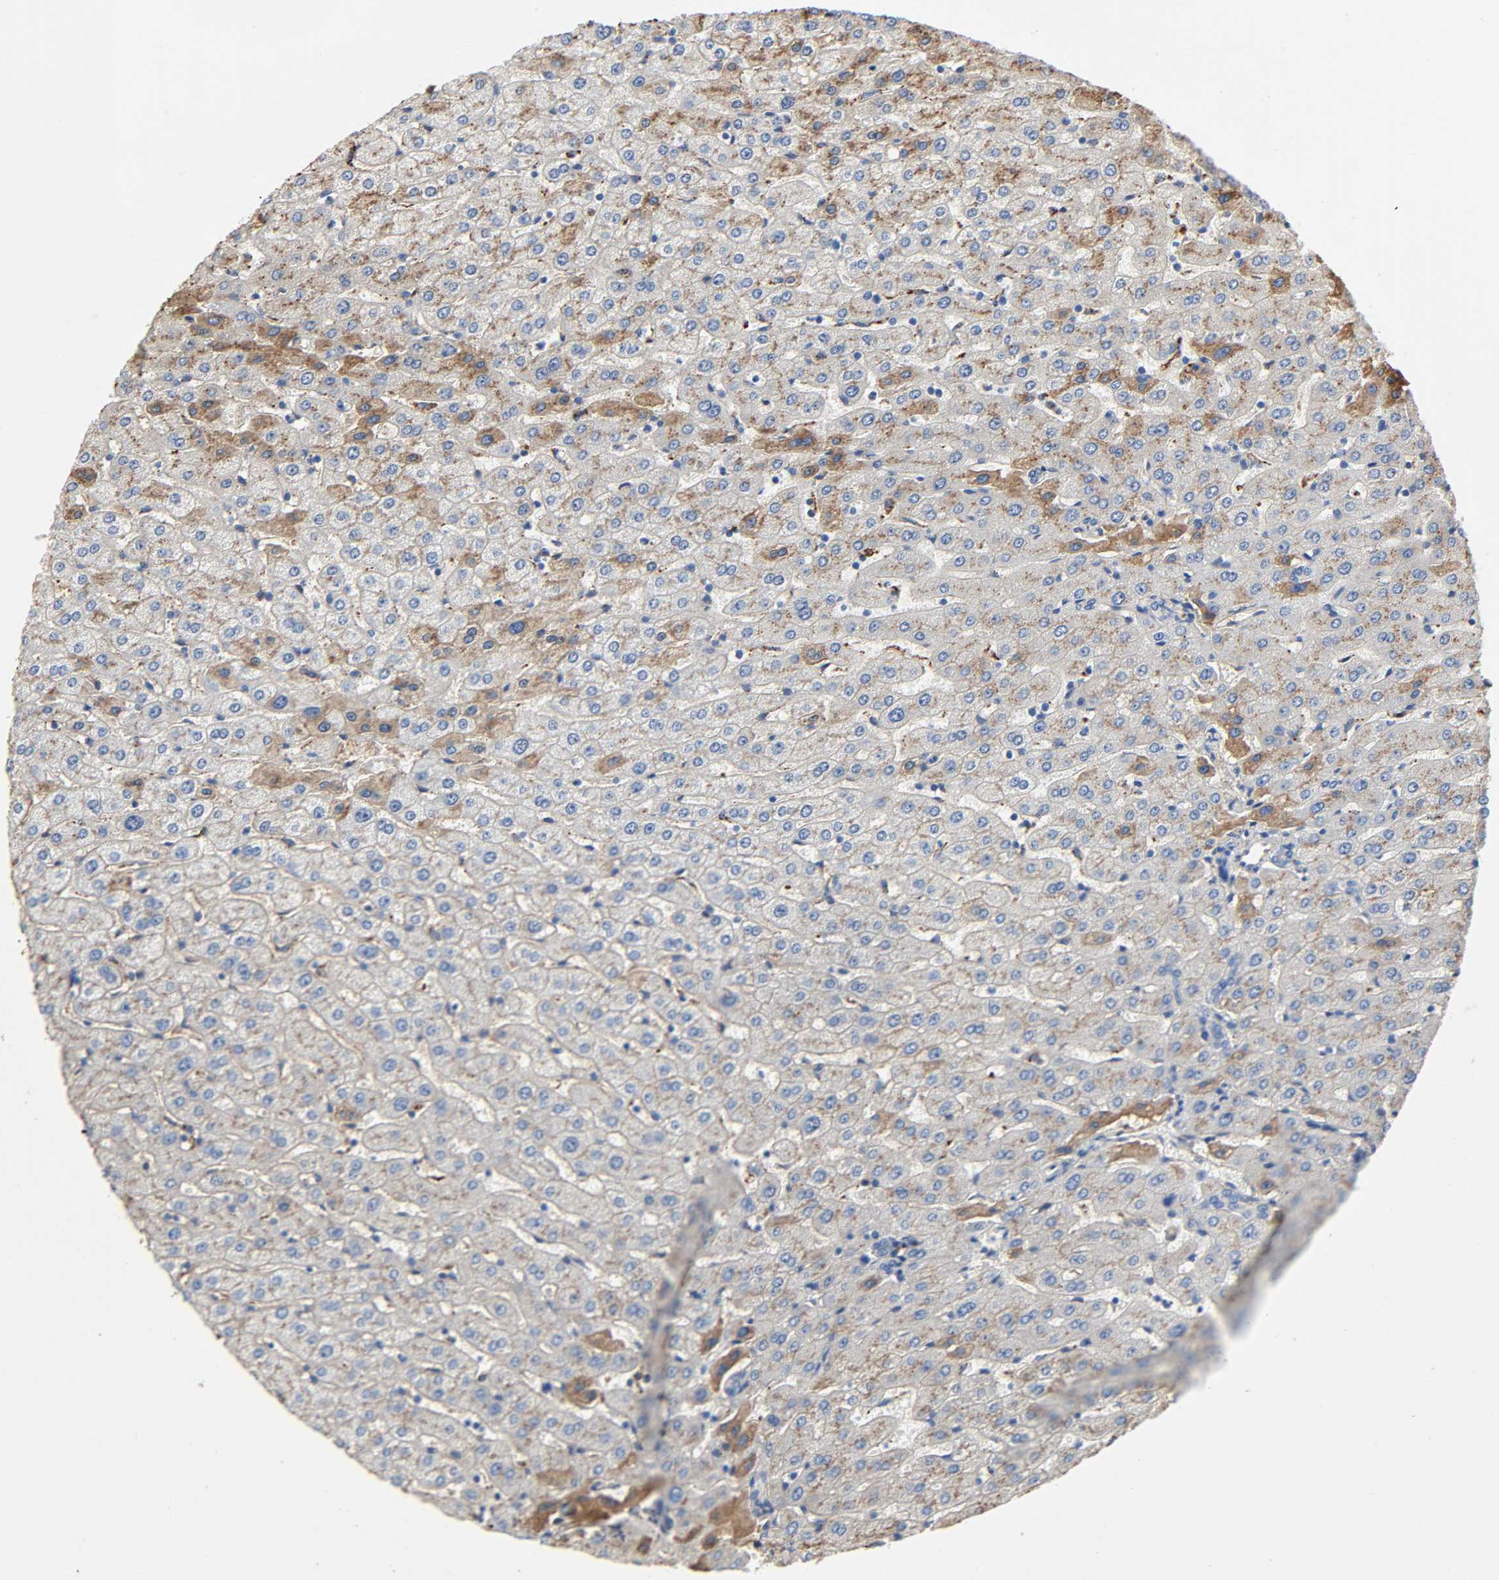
{"staining": {"intensity": "negative", "quantity": "none", "location": "none"}, "tissue": "liver", "cell_type": "Cholangiocytes", "image_type": "normal", "snomed": [{"axis": "morphology", "description": "Normal tissue, NOS"}, {"axis": "morphology", "description": "Fibrosis, NOS"}, {"axis": "topography", "description": "Liver"}], "caption": "Image shows no significant protein expression in cholangiocytes of benign liver. (DAB IHC visualized using brightfield microscopy, high magnification).", "gene": "C3", "patient": {"sex": "female", "age": 29}}